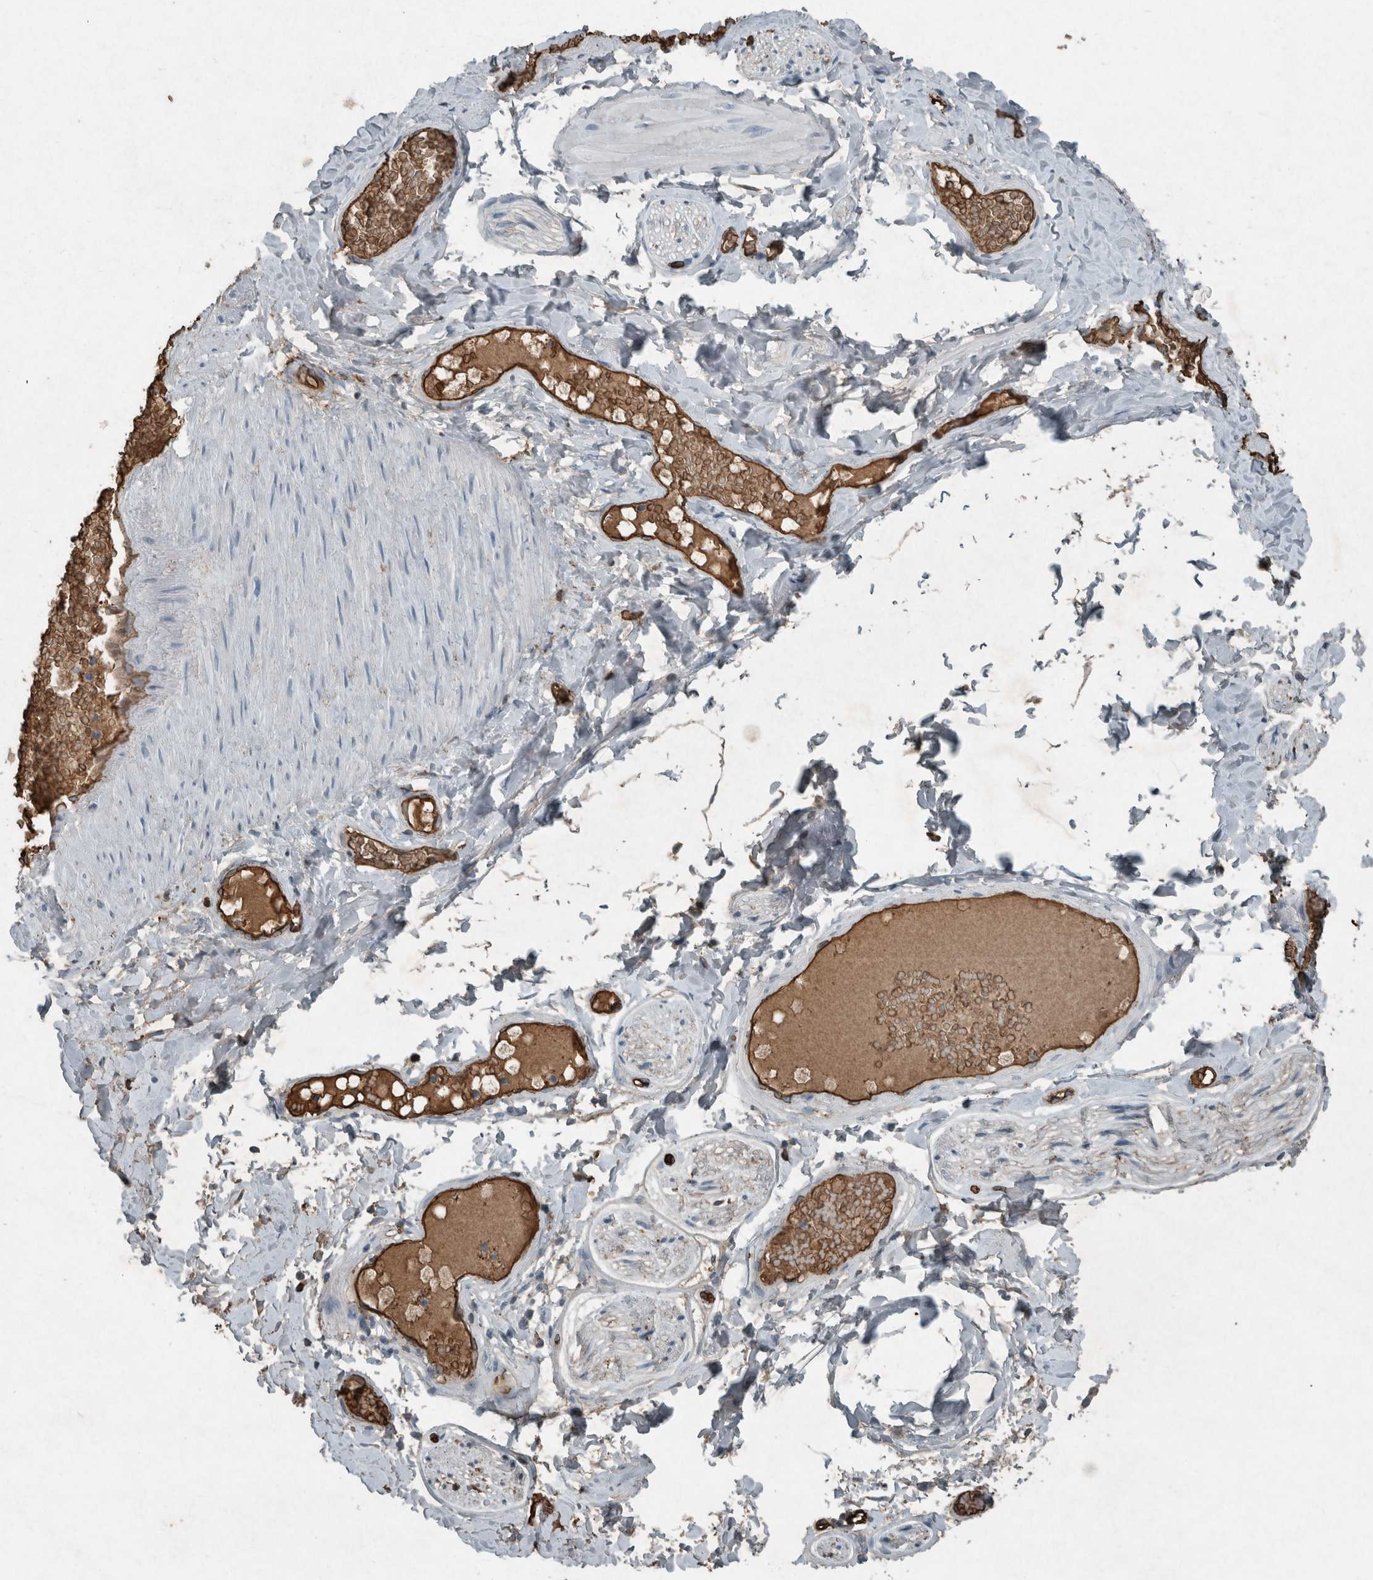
{"staining": {"intensity": "negative", "quantity": ">75%", "location": "none"}, "tissue": "adipose tissue", "cell_type": "Adipocytes", "image_type": "normal", "snomed": [{"axis": "morphology", "description": "Normal tissue, NOS"}, {"axis": "topography", "description": "Adipose tissue"}, {"axis": "topography", "description": "Vascular tissue"}, {"axis": "topography", "description": "Peripheral nerve tissue"}], "caption": "Immunohistochemistry of benign human adipose tissue displays no expression in adipocytes.", "gene": "LBP", "patient": {"sex": "male", "age": 25}}